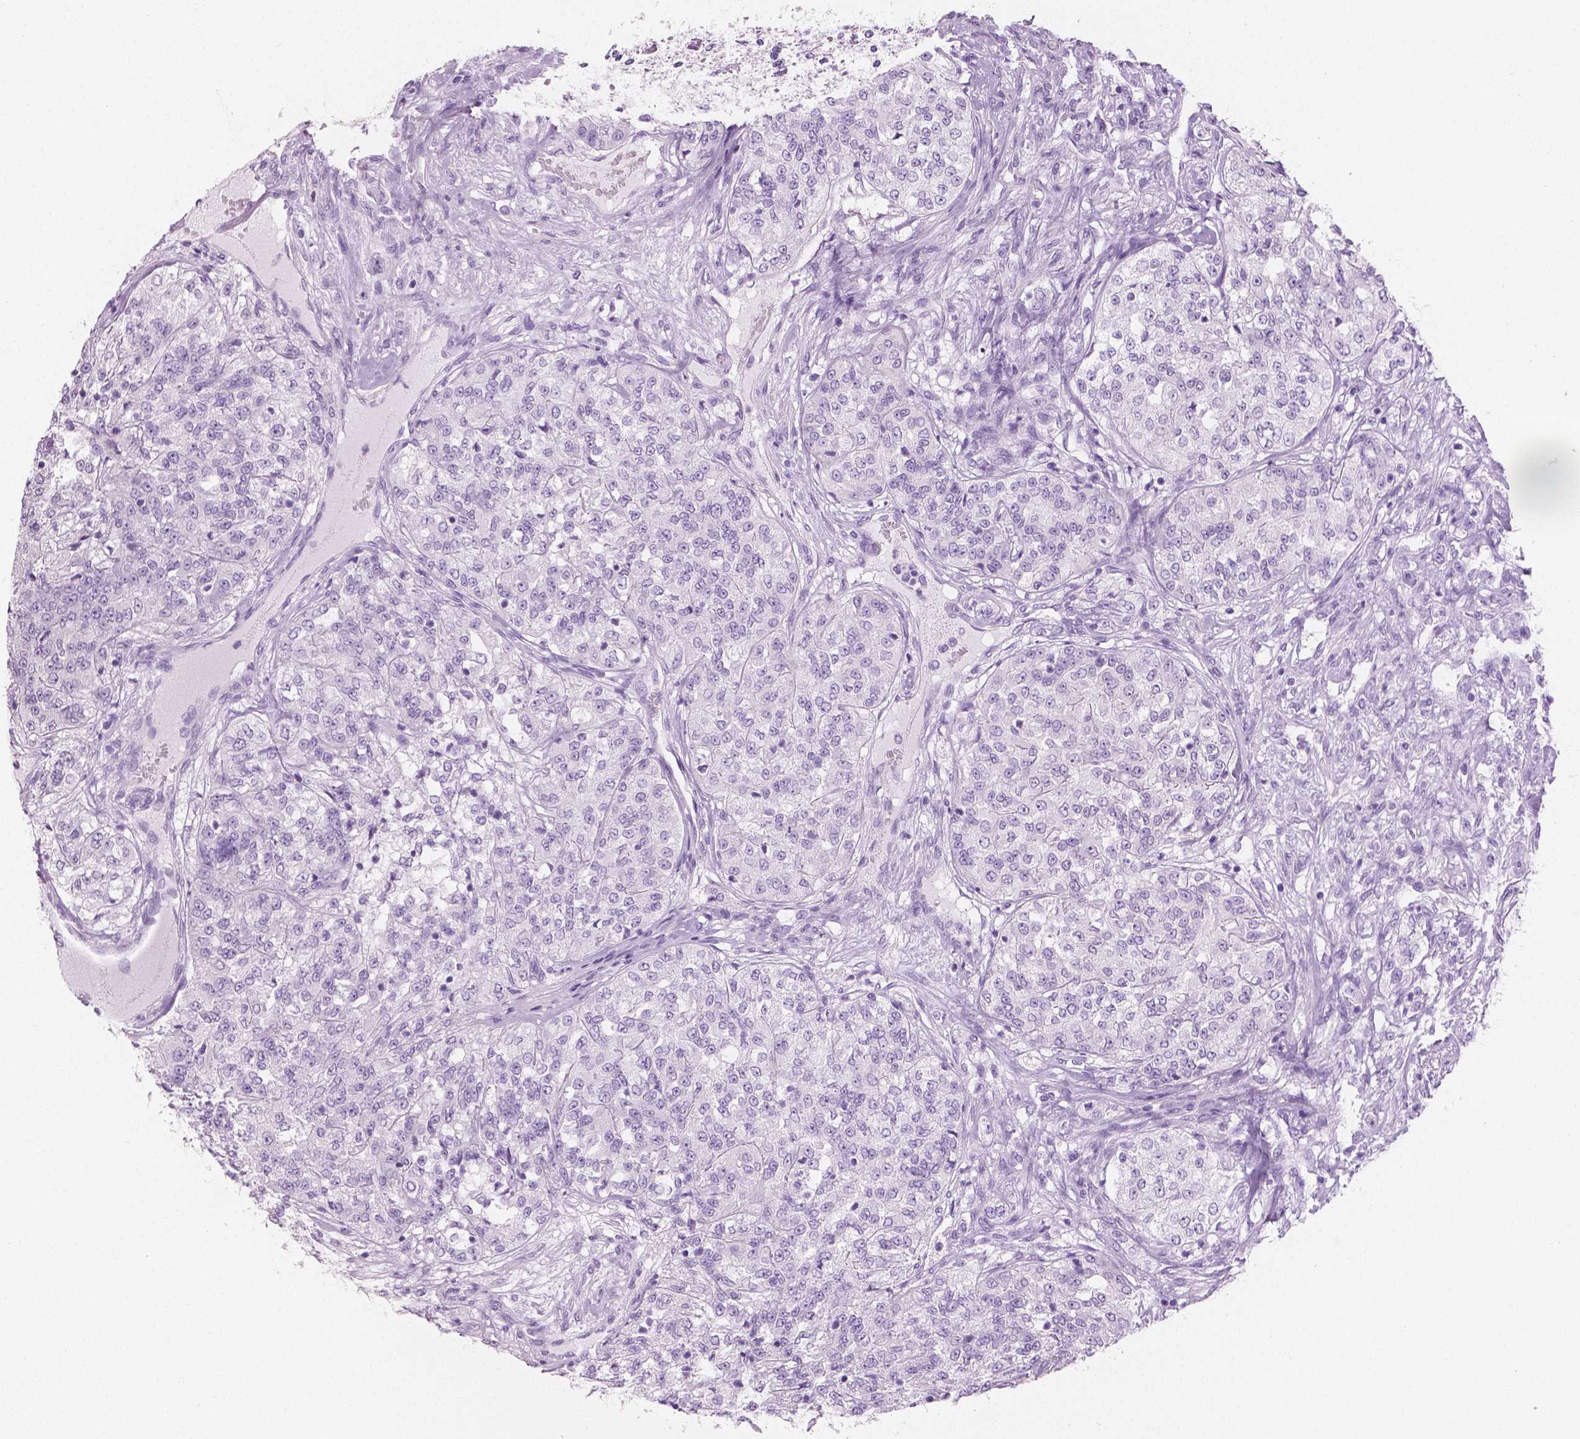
{"staining": {"intensity": "negative", "quantity": "none", "location": "none"}, "tissue": "renal cancer", "cell_type": "Tumor cells", "image_type": "cancer", "snomed": [{"axis": "morphology", "description": "Adenocarcinoma, NOS"}, {"axis": "topography", "description": "Kidney"}], "caption": "Immunohistochemistry micrograph of neoplastic tissue: human renal adenocarcinoma stained with DAB exhibits no significant protein staining in tumor cells.", "gene": "PLIN4", "patient": {"sex": "female", "age": 63}}